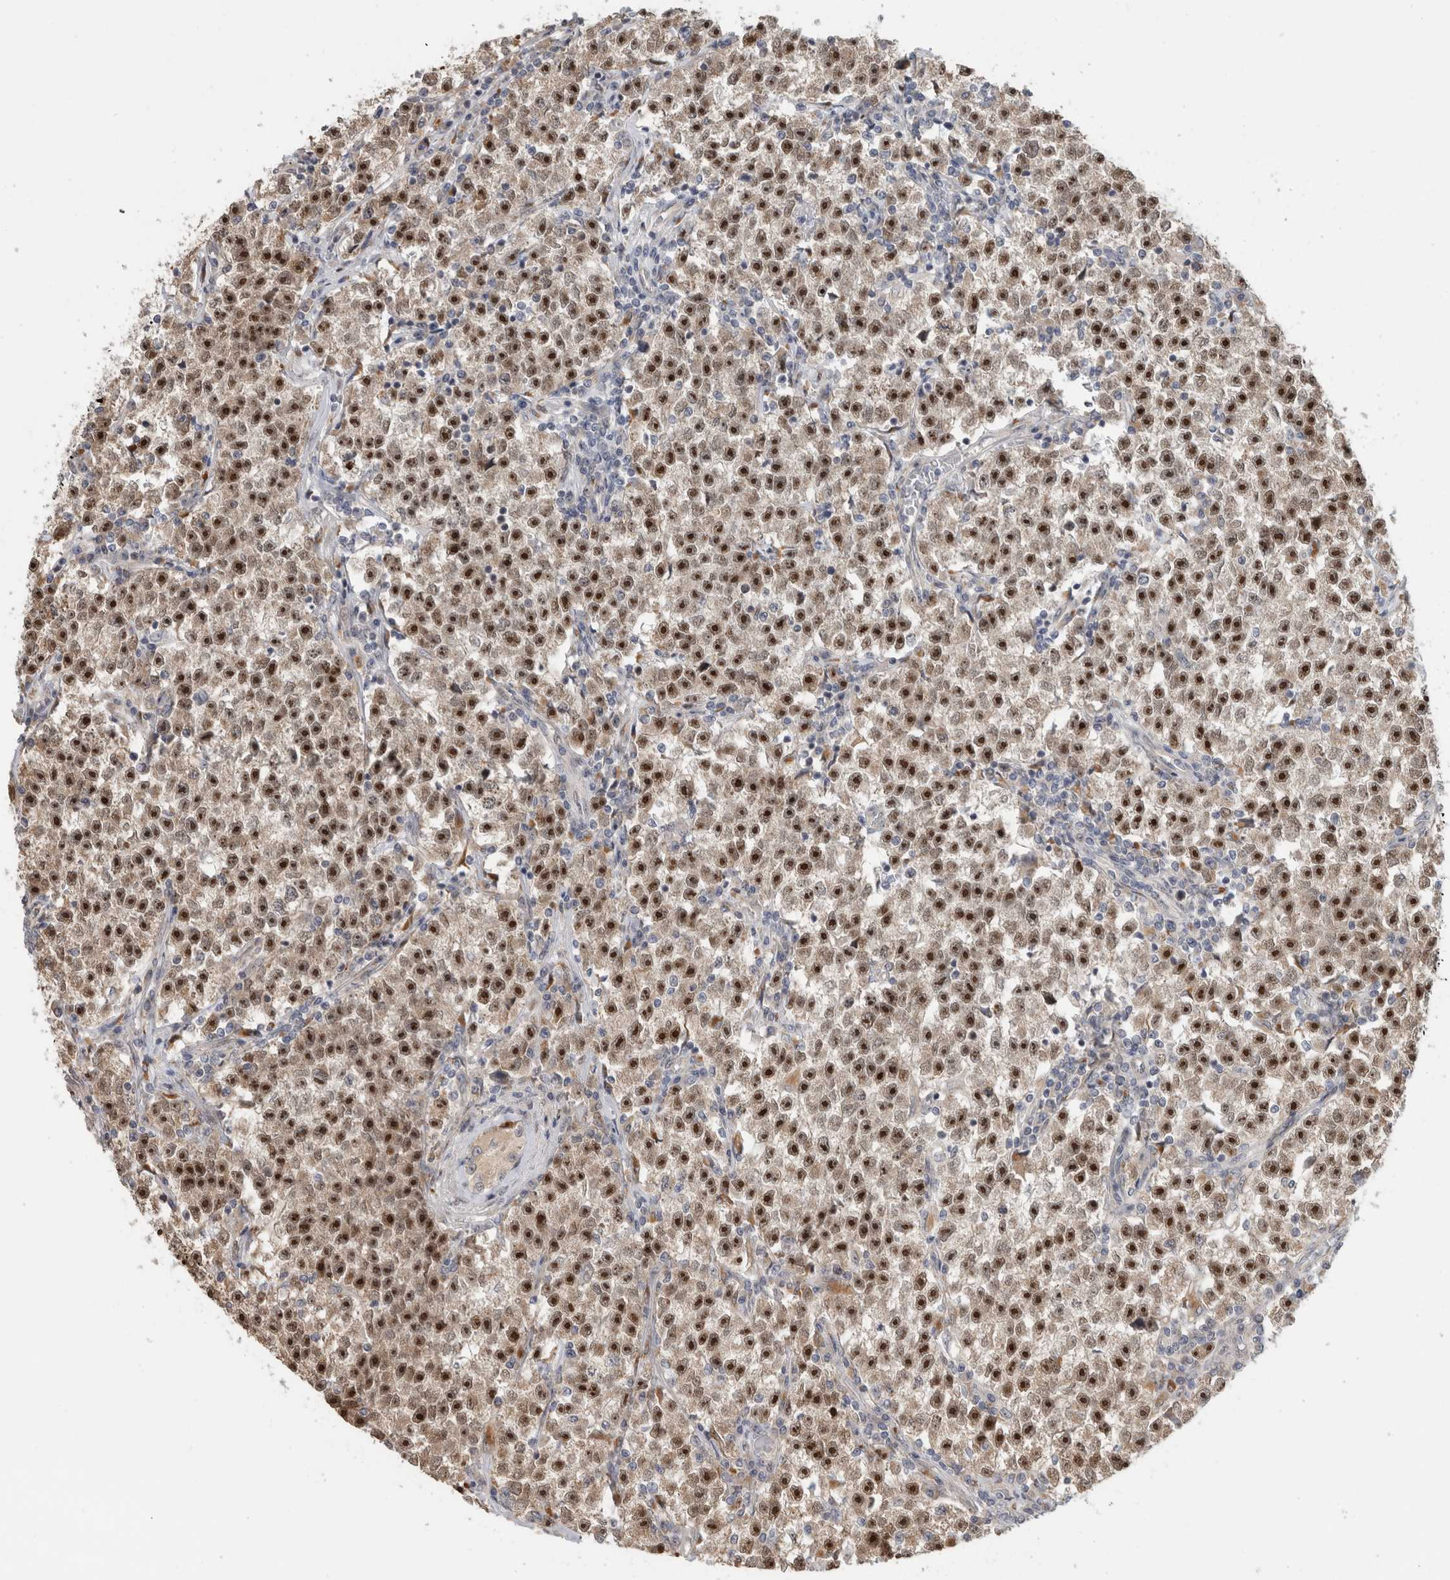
{"staining": {"intensity": "strong", "quantity": ">75%", "location": "nuclear"}, "tissue": "testis cancer", "cell_type": "Tumor cells", "image_type": "cancer", "snomed": [{"axis": "morphology", "description": "Seminoma, NOS"}, {"axis": "topography", "description": "Testis"}], "caption": "Immunohistochemical staining of human testis cancer displays strong nuclear protein positivity in approximately >75% of tumor cells. Using DAB (brown) and hematoxylin (blue) stains, captured at high magnification using brightfield microscopy.", "gene": "NAB2", "patient": {"sex": "male", "age": 22}}